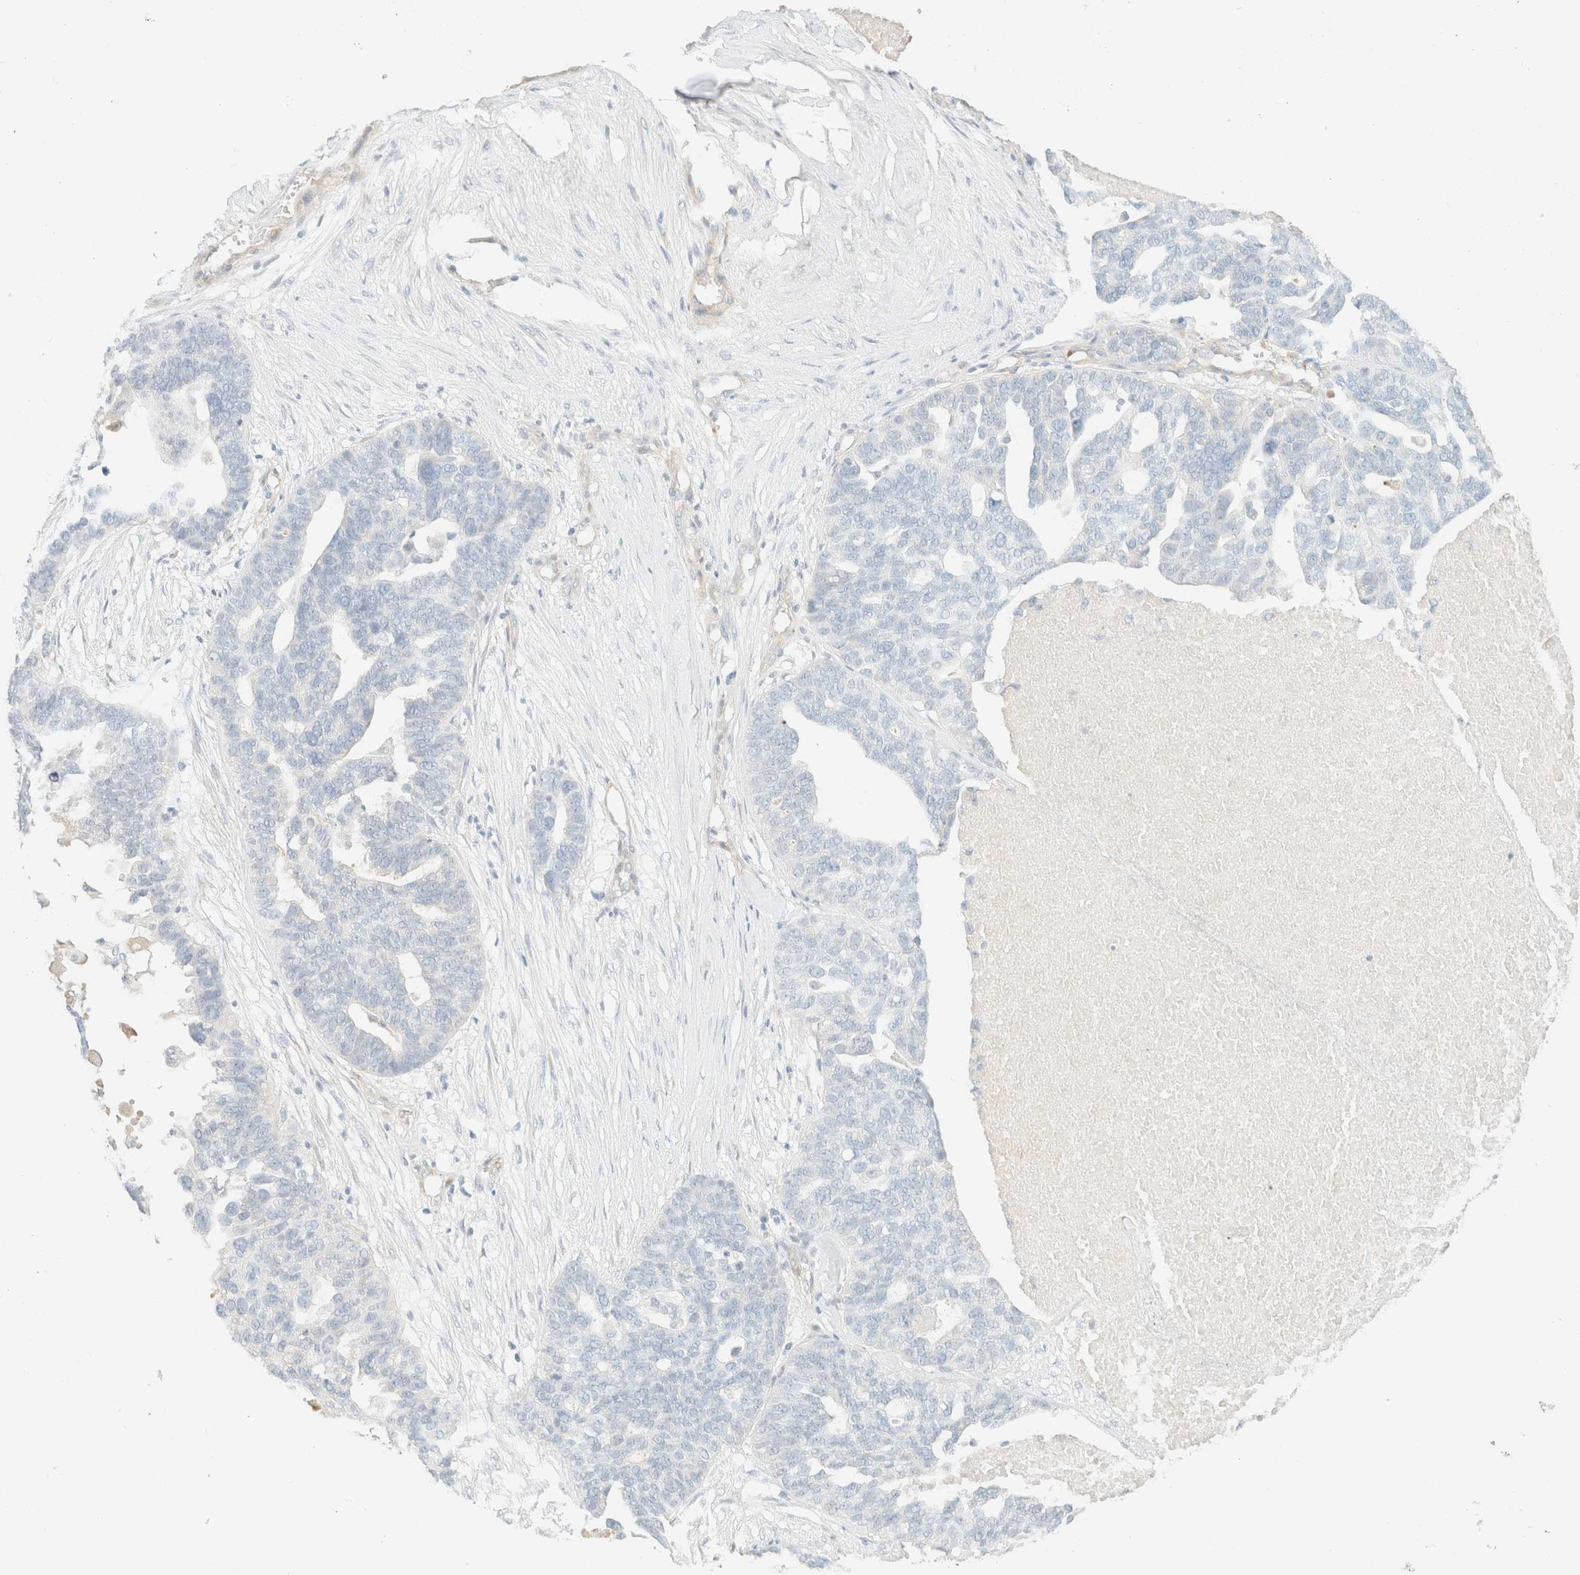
{"staining": {"intensity": "negative", "quantity": "none", "location": "none"}, "tissue": "ovarian cancer", "cell_type": "Tumor cells", "image_type": "cancer", "snomed": [{"axis": "morphology", "description": "Cystadenocarcinoma, serous, NOS"}, {"axis": "topography", "description": "Ovary"}], "caption": "A micrograph of ovarian cancer (serous cystadenocarcinoma) stained for a protein exhibits no brown staining in tumor cells.", "gene": "SPARCL1", "patient": {"sex": "female", "age": 59}}